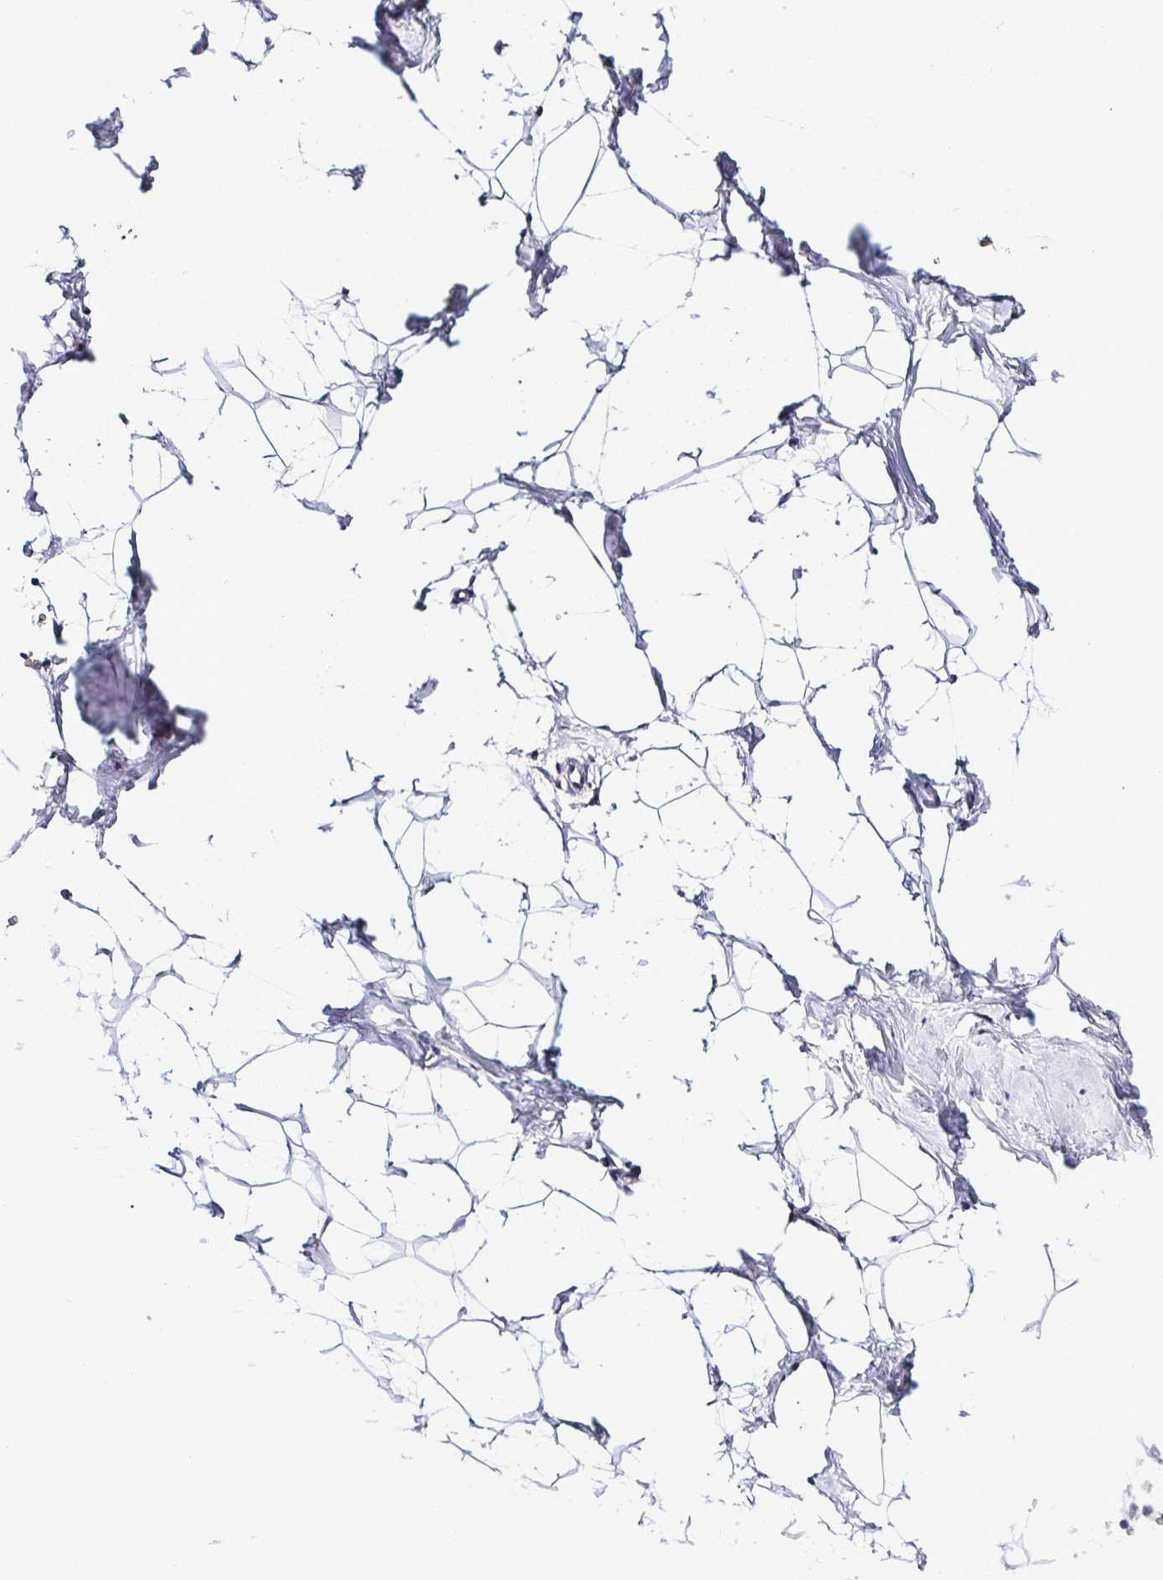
{"staining": {"intensity": "negative", "quantity": "none", "location": "none"}, "tissue": "breast", "cell_type": "Adipocytes", "image_type": "normal", "snomed": [{"axis": "morphology", "description": "Normal tissue, NOS"}, {"axis": "topography", "description": "Breast"}], "caption": "Immunohistochemistry micrograph of normal breast stained for a protein (brown), which reveals no staining in adipocytes. Brightfield microscopy of immunohistochemistry stained with DAB (3,3'-diaminobenzidine) (brown) and hematoxylin (blue), captured at high magnification.", "gene": "TNNT2", "patient": {"sex": "female", "age": 32}}